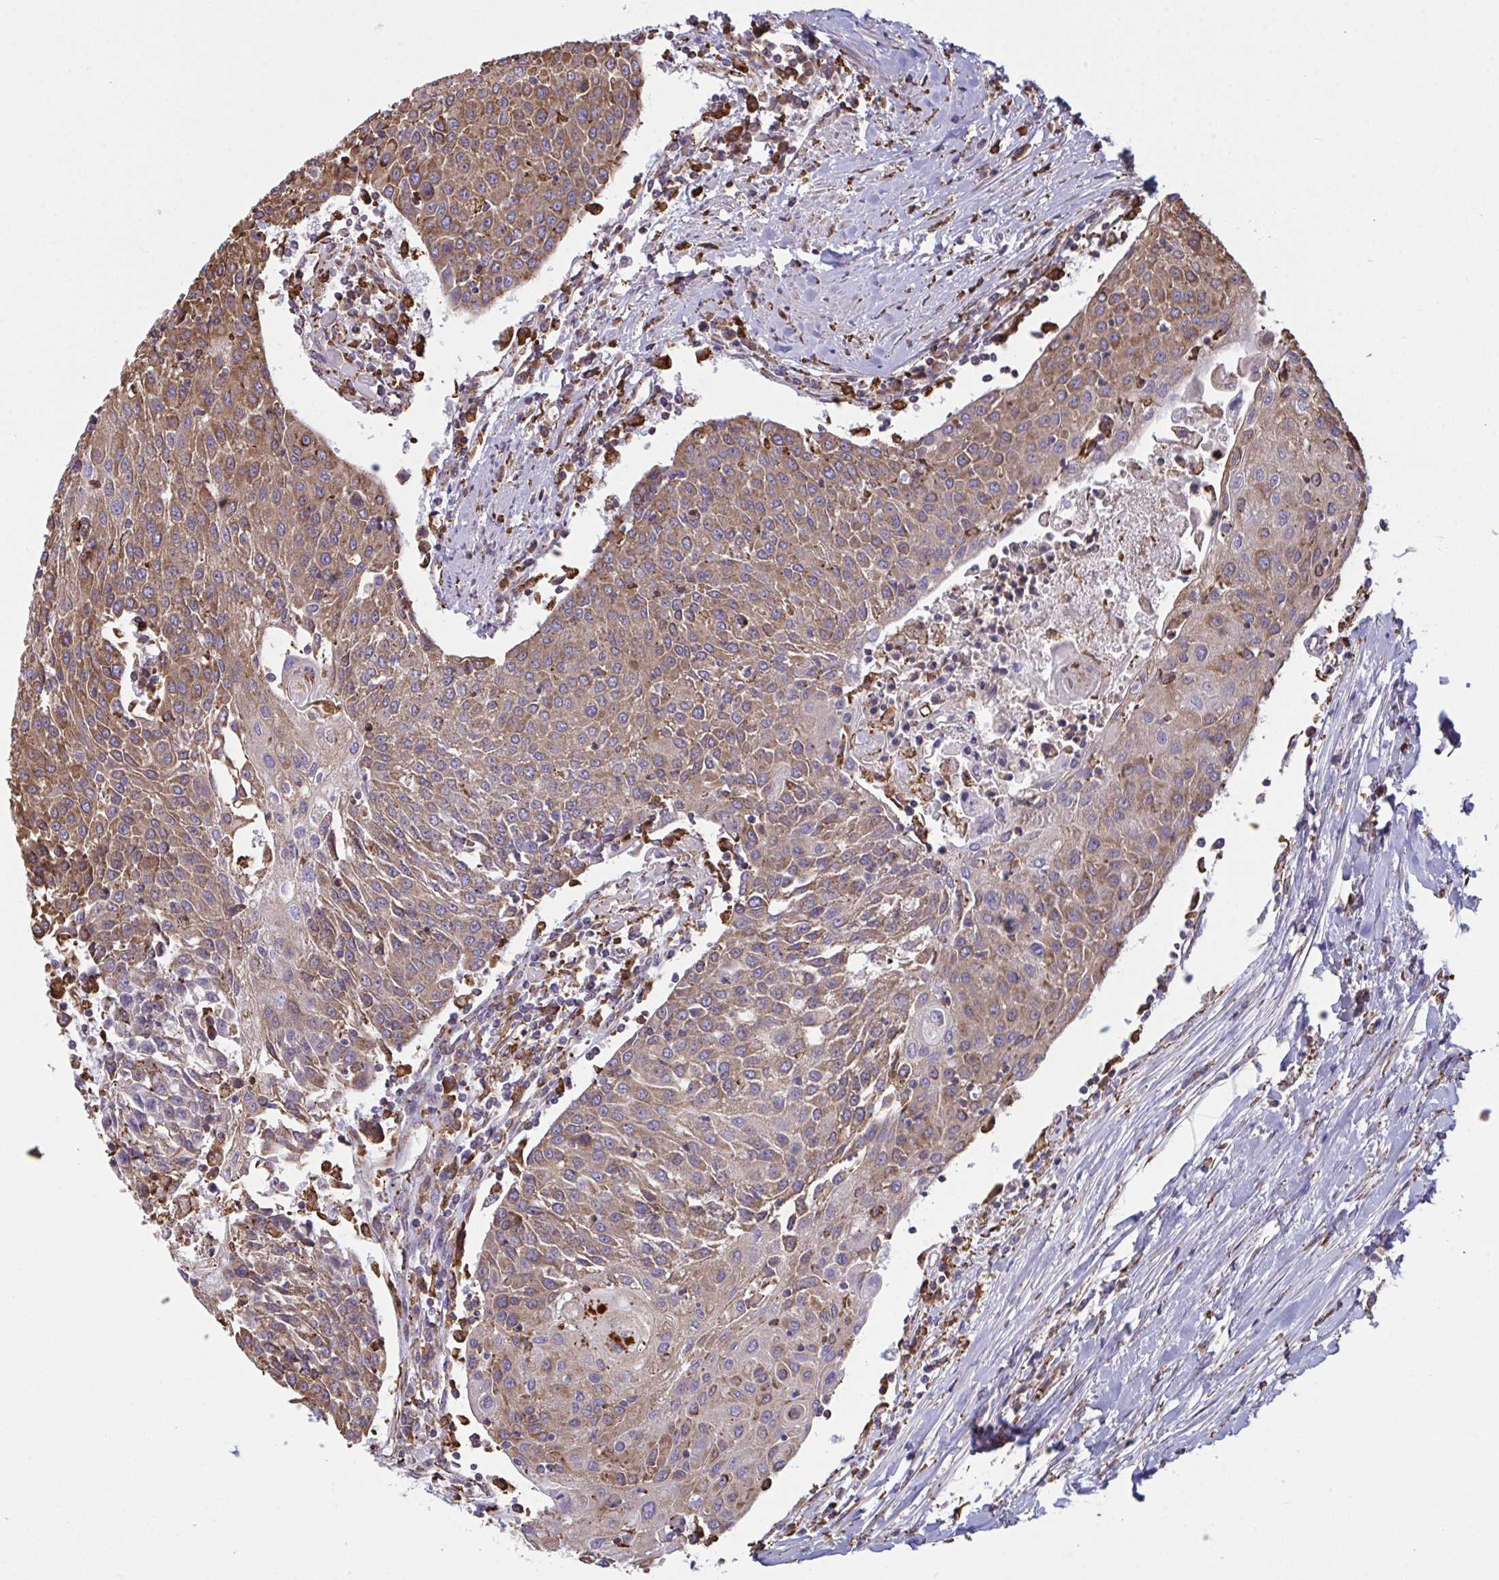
{"staining": {"intensity": "weak", "quantity": ">75%", "location": "cytoplasmic/membranous"}, "tissue": "urothelial cancer", "cell_type": "Tumor cells", "image_type": "cancer", "snomed": [{"axis": "morphology", "description": "Urothelial carcinoma, High grade"}, {"axis": "topography", "description": "Urinary bladder"}], "caption": "This is a photomicrograph of IHC staining of high-grade urothelial carcinoma, which shows weak positivity in the cytoplasmic/membranous of tumor cells.", "gene": "MYMK", "patient": {"sex": "female", "age": 85}}